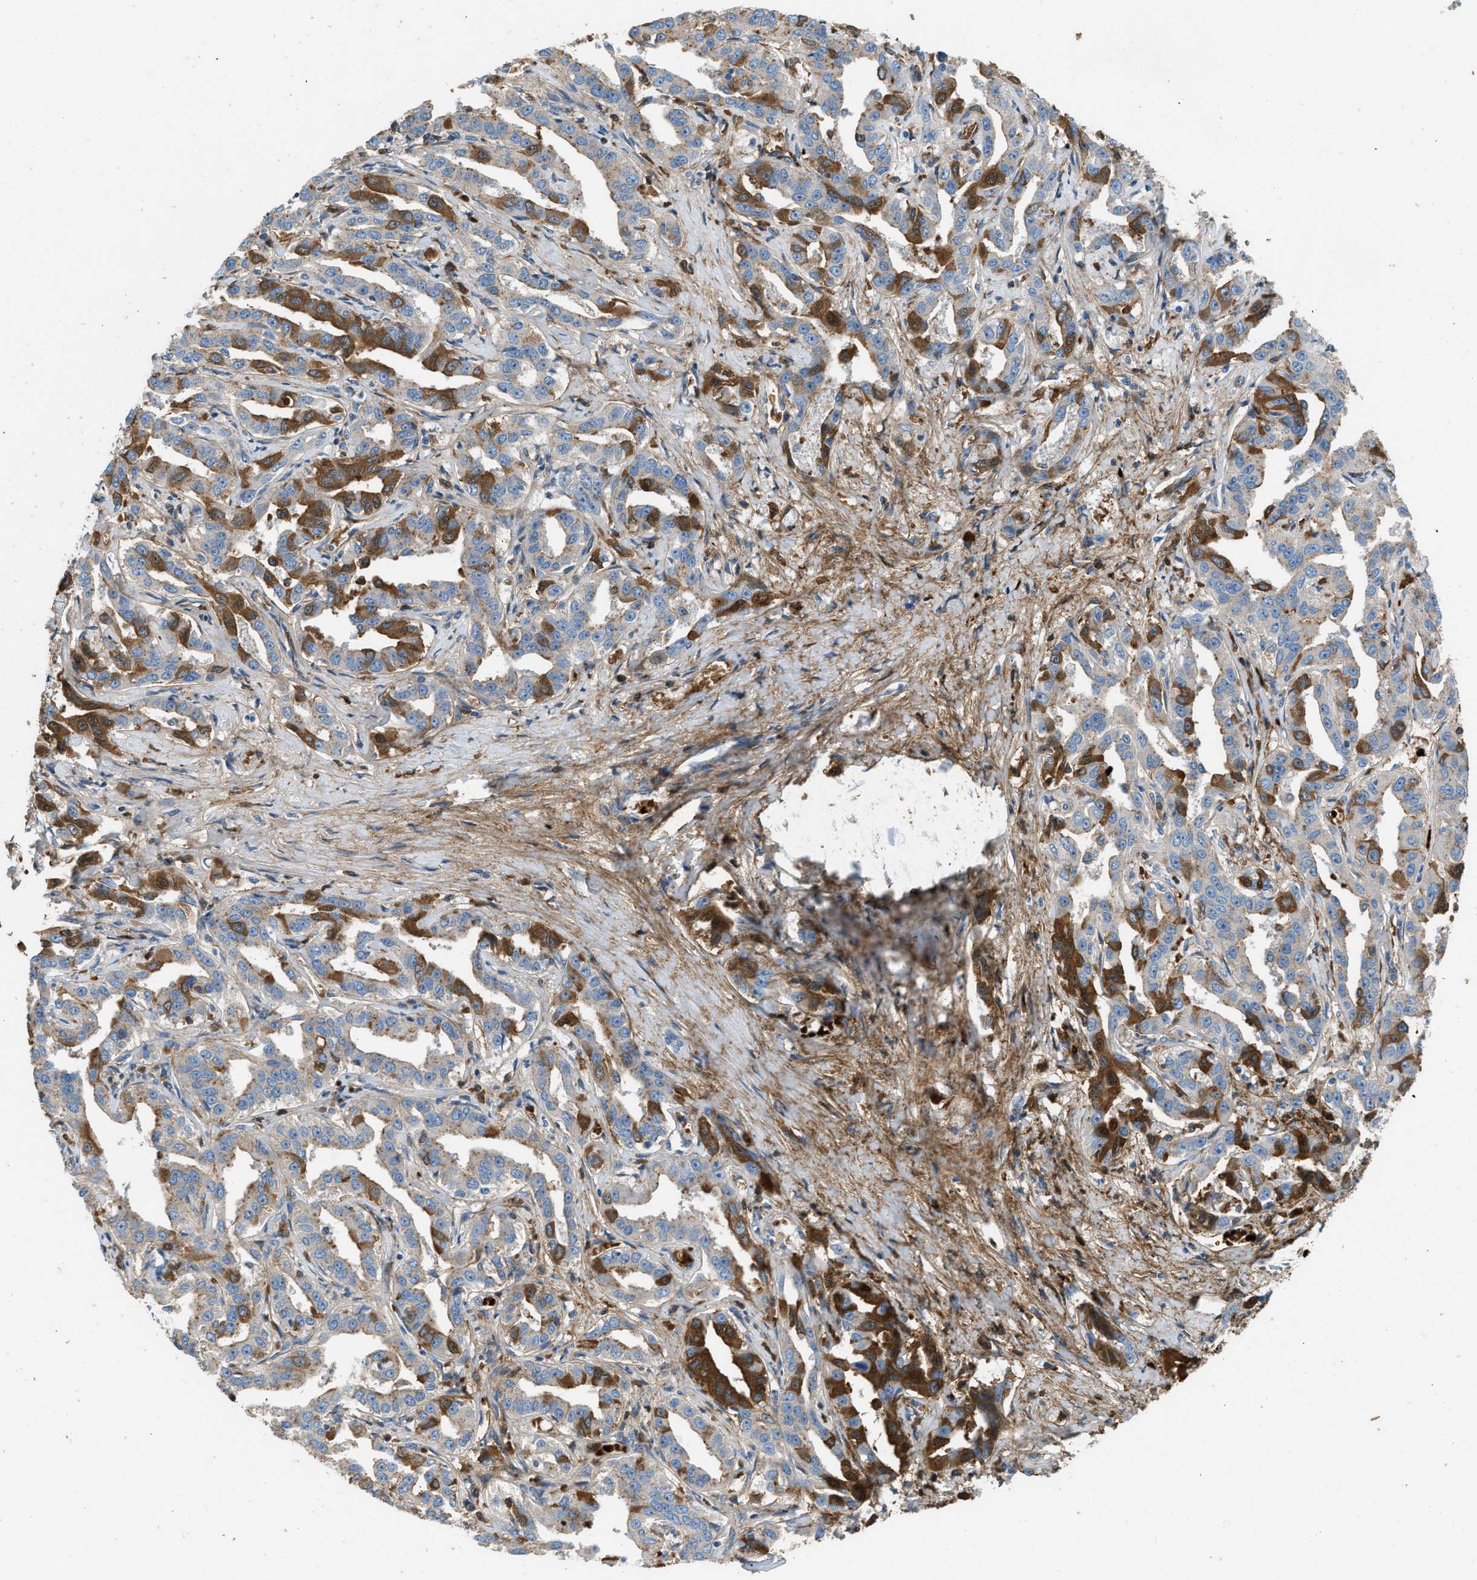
{"staining": {"intensity": "moderate", "quantity": "25%-75%", "location": "cytoplasmic/membranous,nuclear"}, "tissue": "liver cancer", "cell_type": "Tumor cells", "image_type": "cancer", "snomed": [{"axis": "morphology", "description": "Cholangiocarcinoma"}, {"axis": "topography", "description": "Liver"}], "caption": "Liver cancer (cholangiocarcinoma) stained for a protein shows moderate cytoplasmic/membranous and nuclear positivity in tumor cells.", "gene": "STC1", "patient": {"sex": "male", "age": 59}}